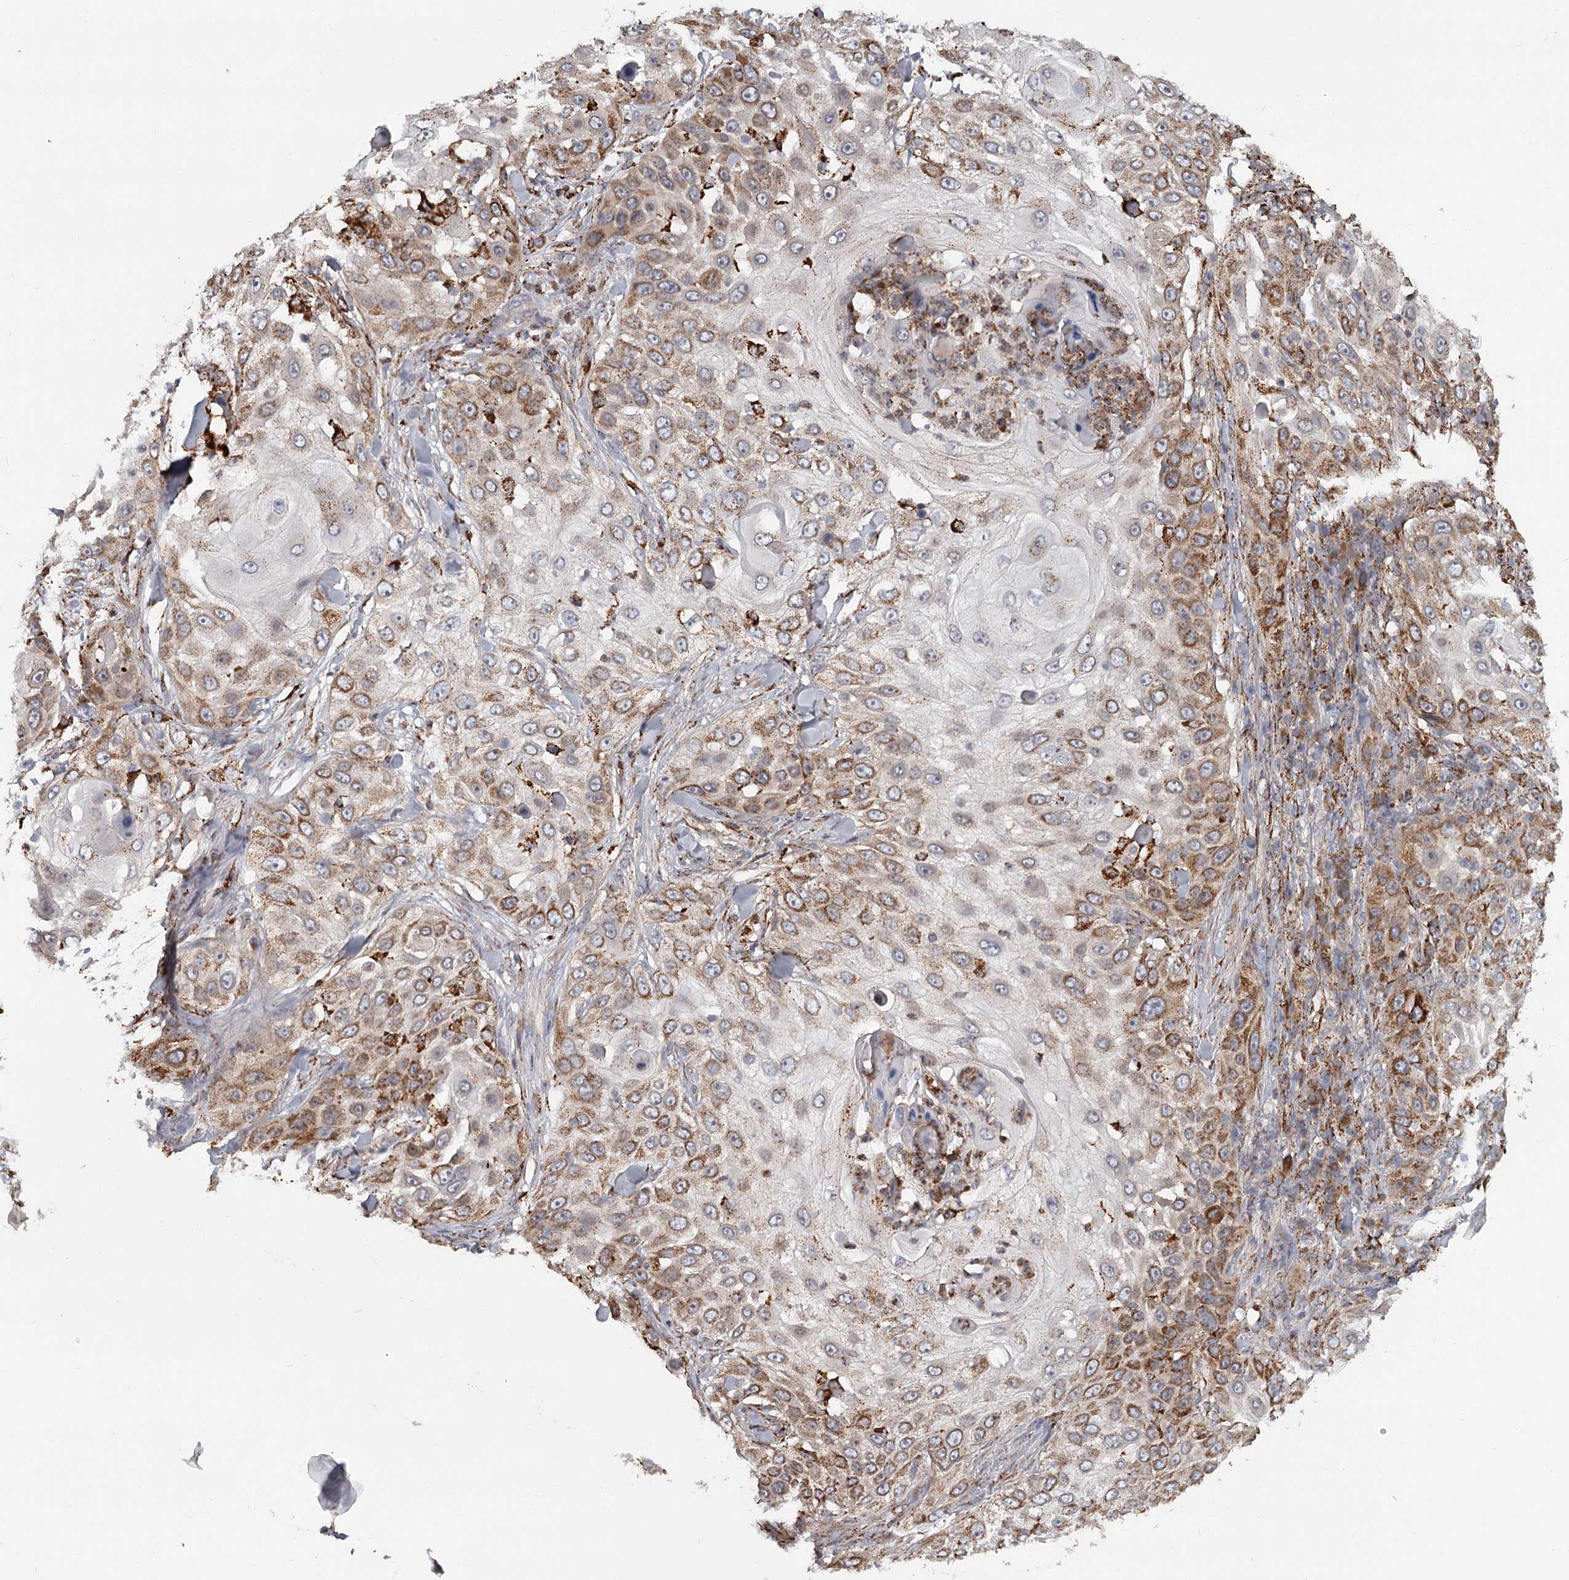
{"staining": {"intensity": "moderate", "quantity": ">75%", "location": "cytoplasmic/membranous"}, "tissue": "skin cancer", "cell_type": "Tumor cells", "image_type": "cancer", "snomed": [{"axis": "morphology", "description": "Squamous cell carcinoma, NOS"}, {"axis": "topography", "description": "Skin"}], "caption": "Protein expression analysis of skin cancer shows moderate cytoplasmic/membranous positivity in about >75% of tumor cells.", "gene": "CDC123", "patient": {"sex": "female", "age": 44}}